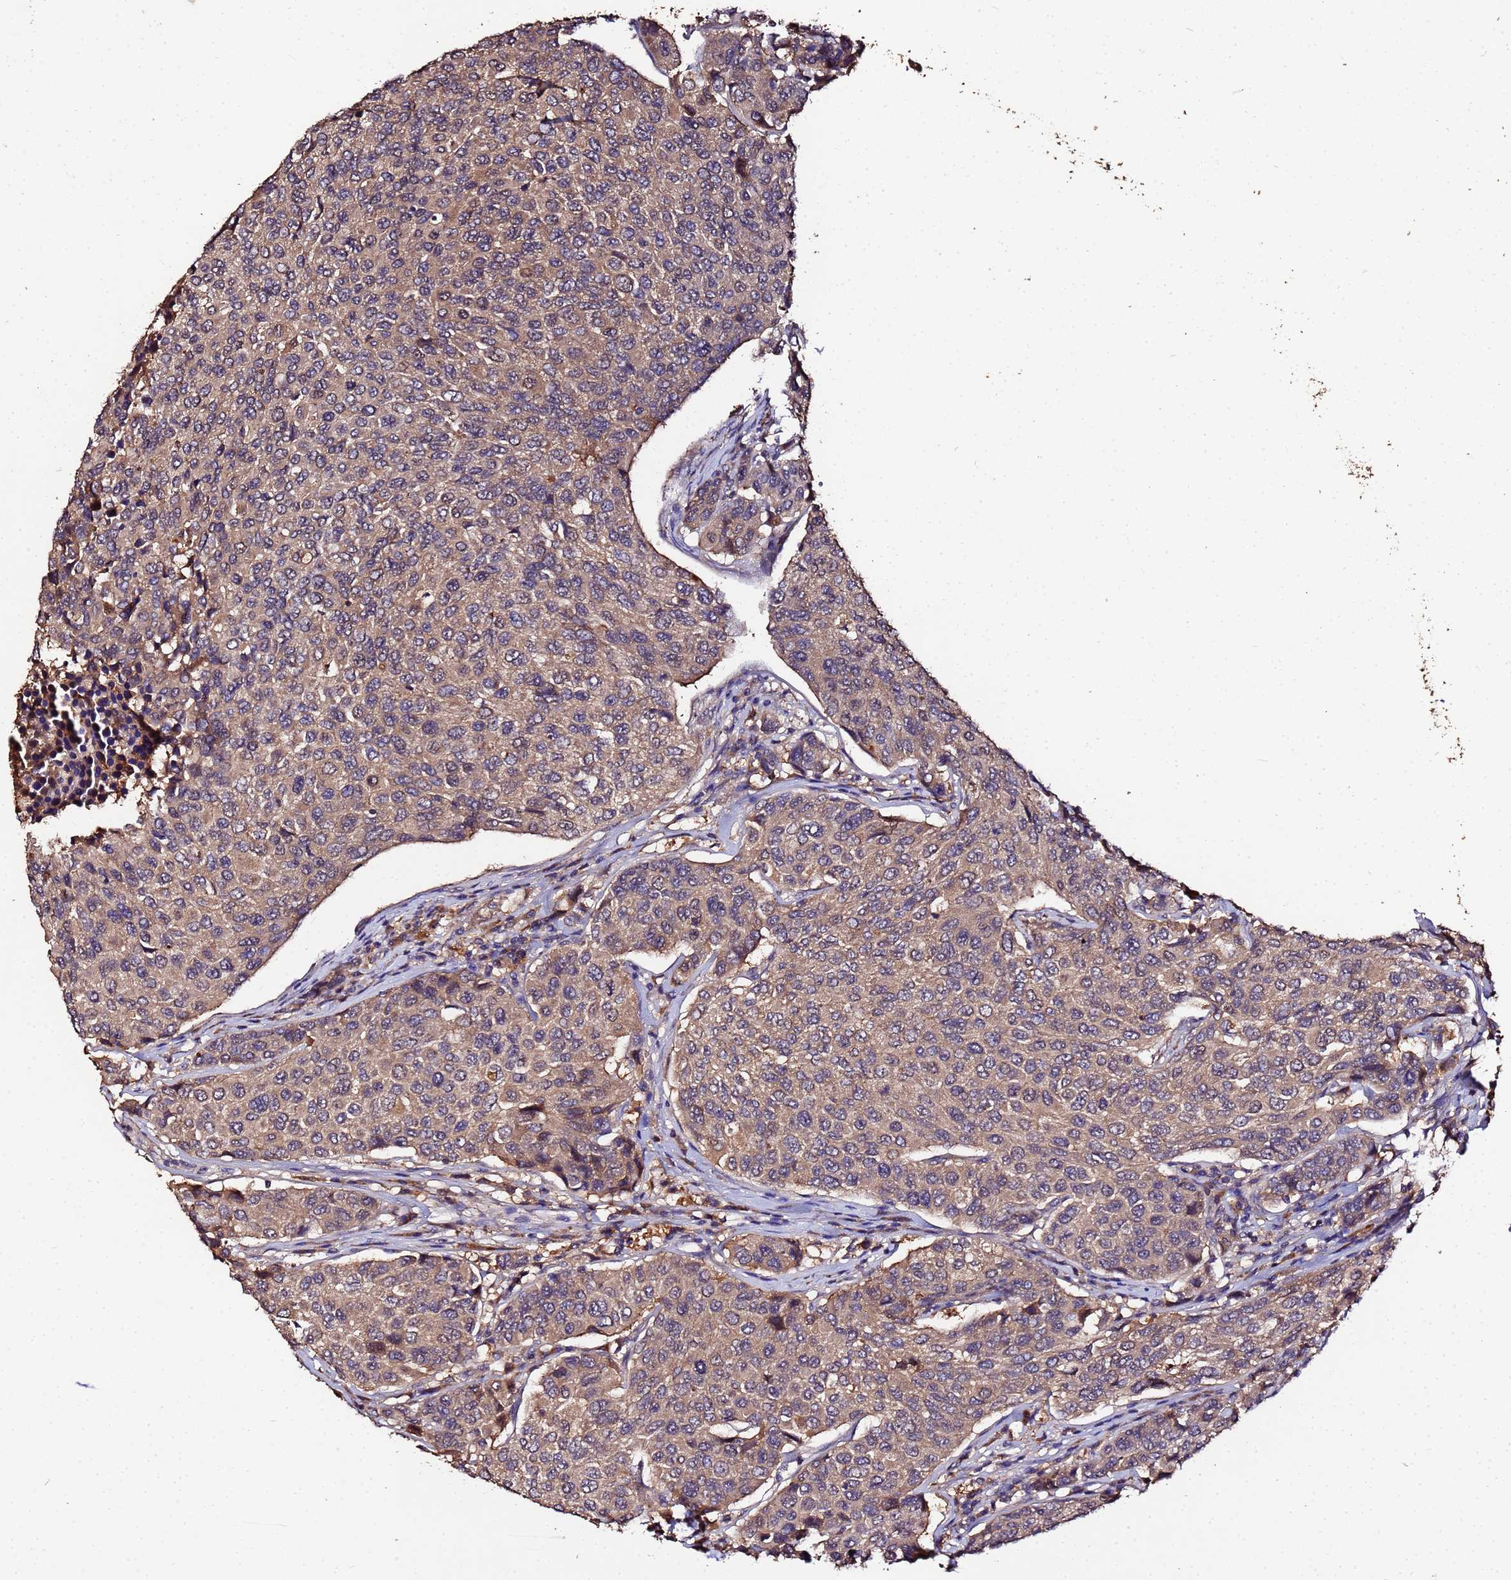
{"staining": {"intensity": "moderate", "quantity": ">75%", "location": "cytoplasmic/membranous"}, "tissue": "breast cancer", "cell_type": "Tumor cells", "image_type": "cancer", "snomed": [{"axis": "morphology", "description": "Duct carcinoma"}, {"axis": "topography", "description": "Breast"}], "caption": "Immunohistochemical staining of human breast intraductal carcinoma exhibits moderate cytoplasmic/membranous protein positivity in approximately >75% of tumor cells.", "gene": "MTERF1", "patient": {"sex": "female", "age": 55}}